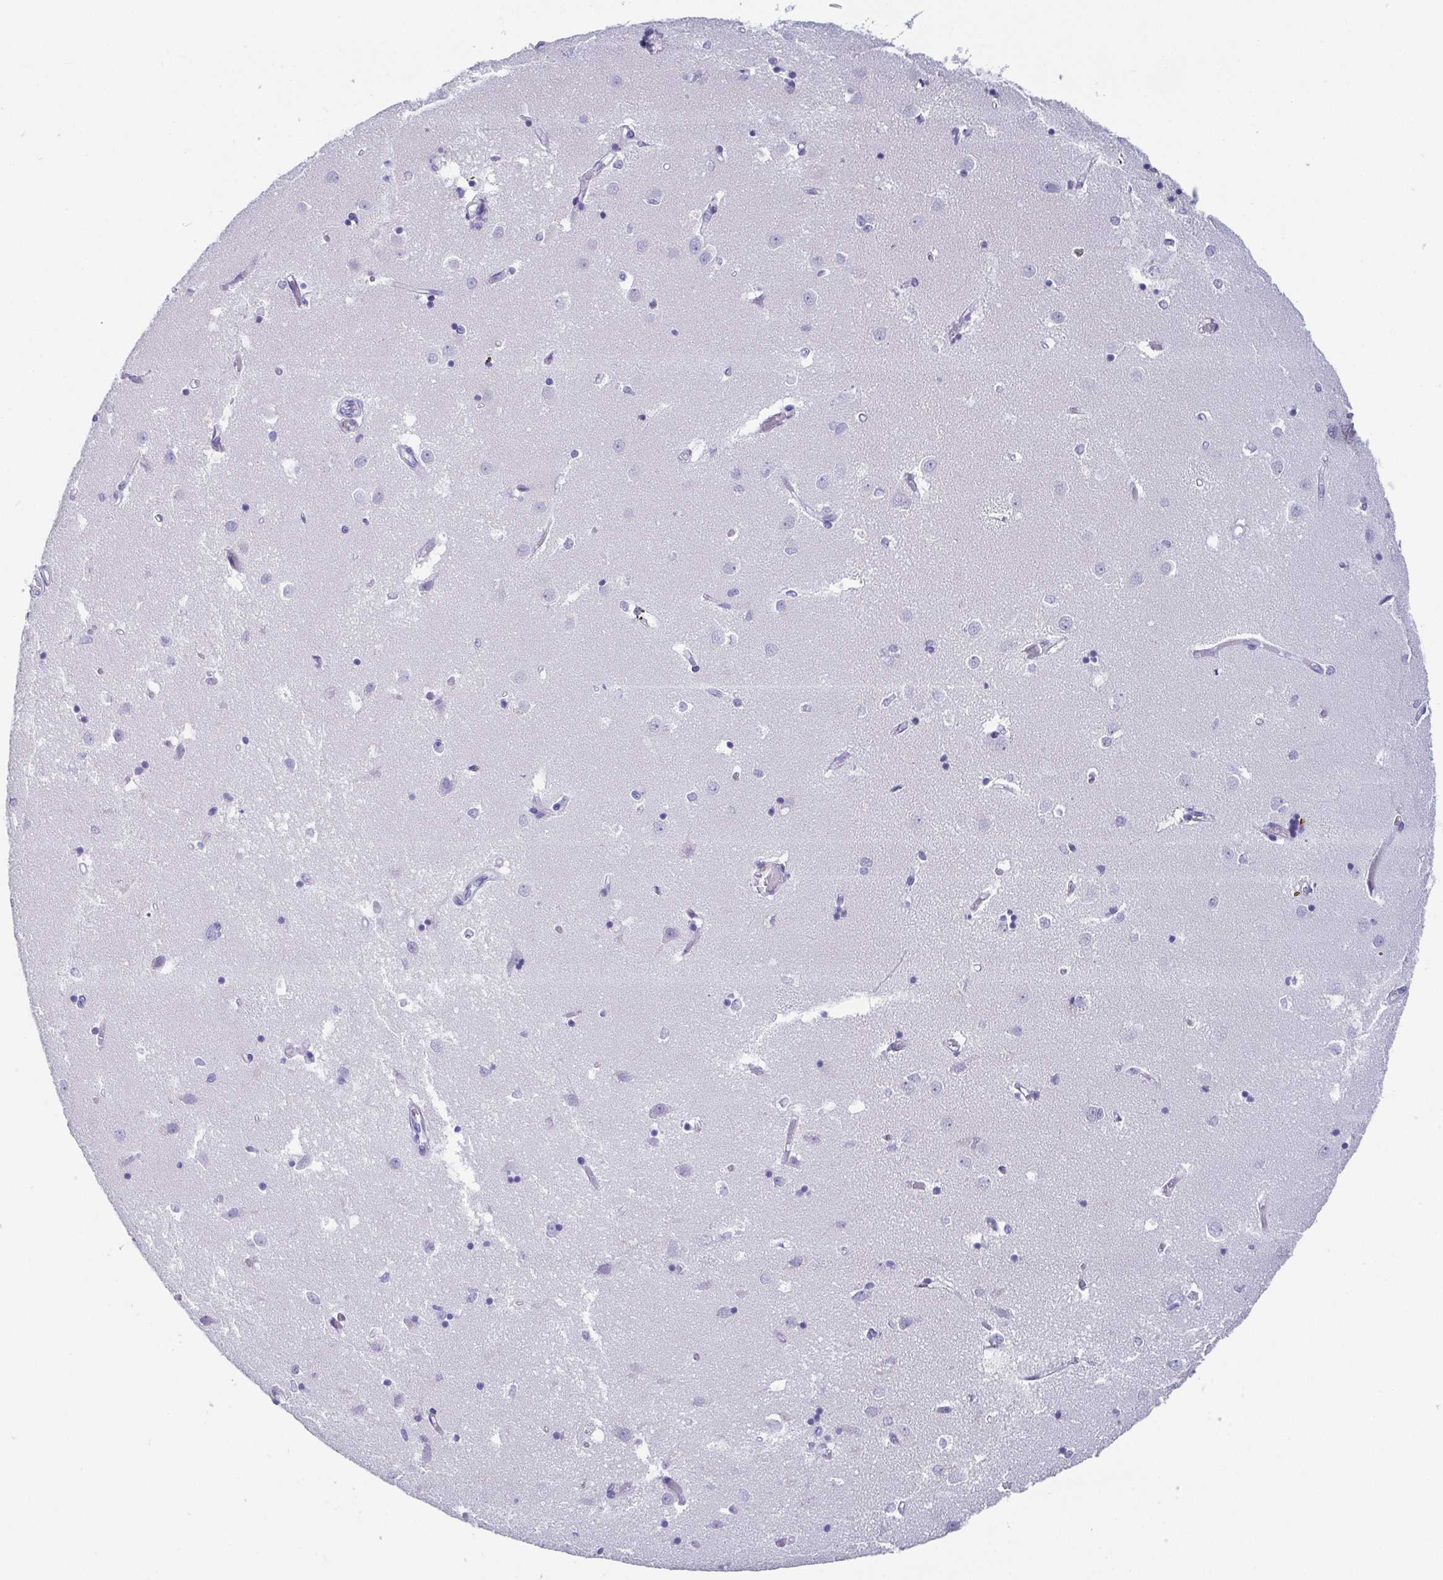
{"staining": {"intensity": "negative", "quantity": "none", "location": "none"}, "tissue": "caudate", "cell_type": "Glial cells", "image_type": "normal", "snomed": [{"axis": "morphology", "description": "Normal tissue, NOS"}, {"axis": "topography", "description": "Lateral ventricle wall"}], "caption": "Micrograph shows no significant protein expression in glial cells of unremarkable caudate.", "gene": "SCGN", "patient": {"sex": "male", "age": 54}}